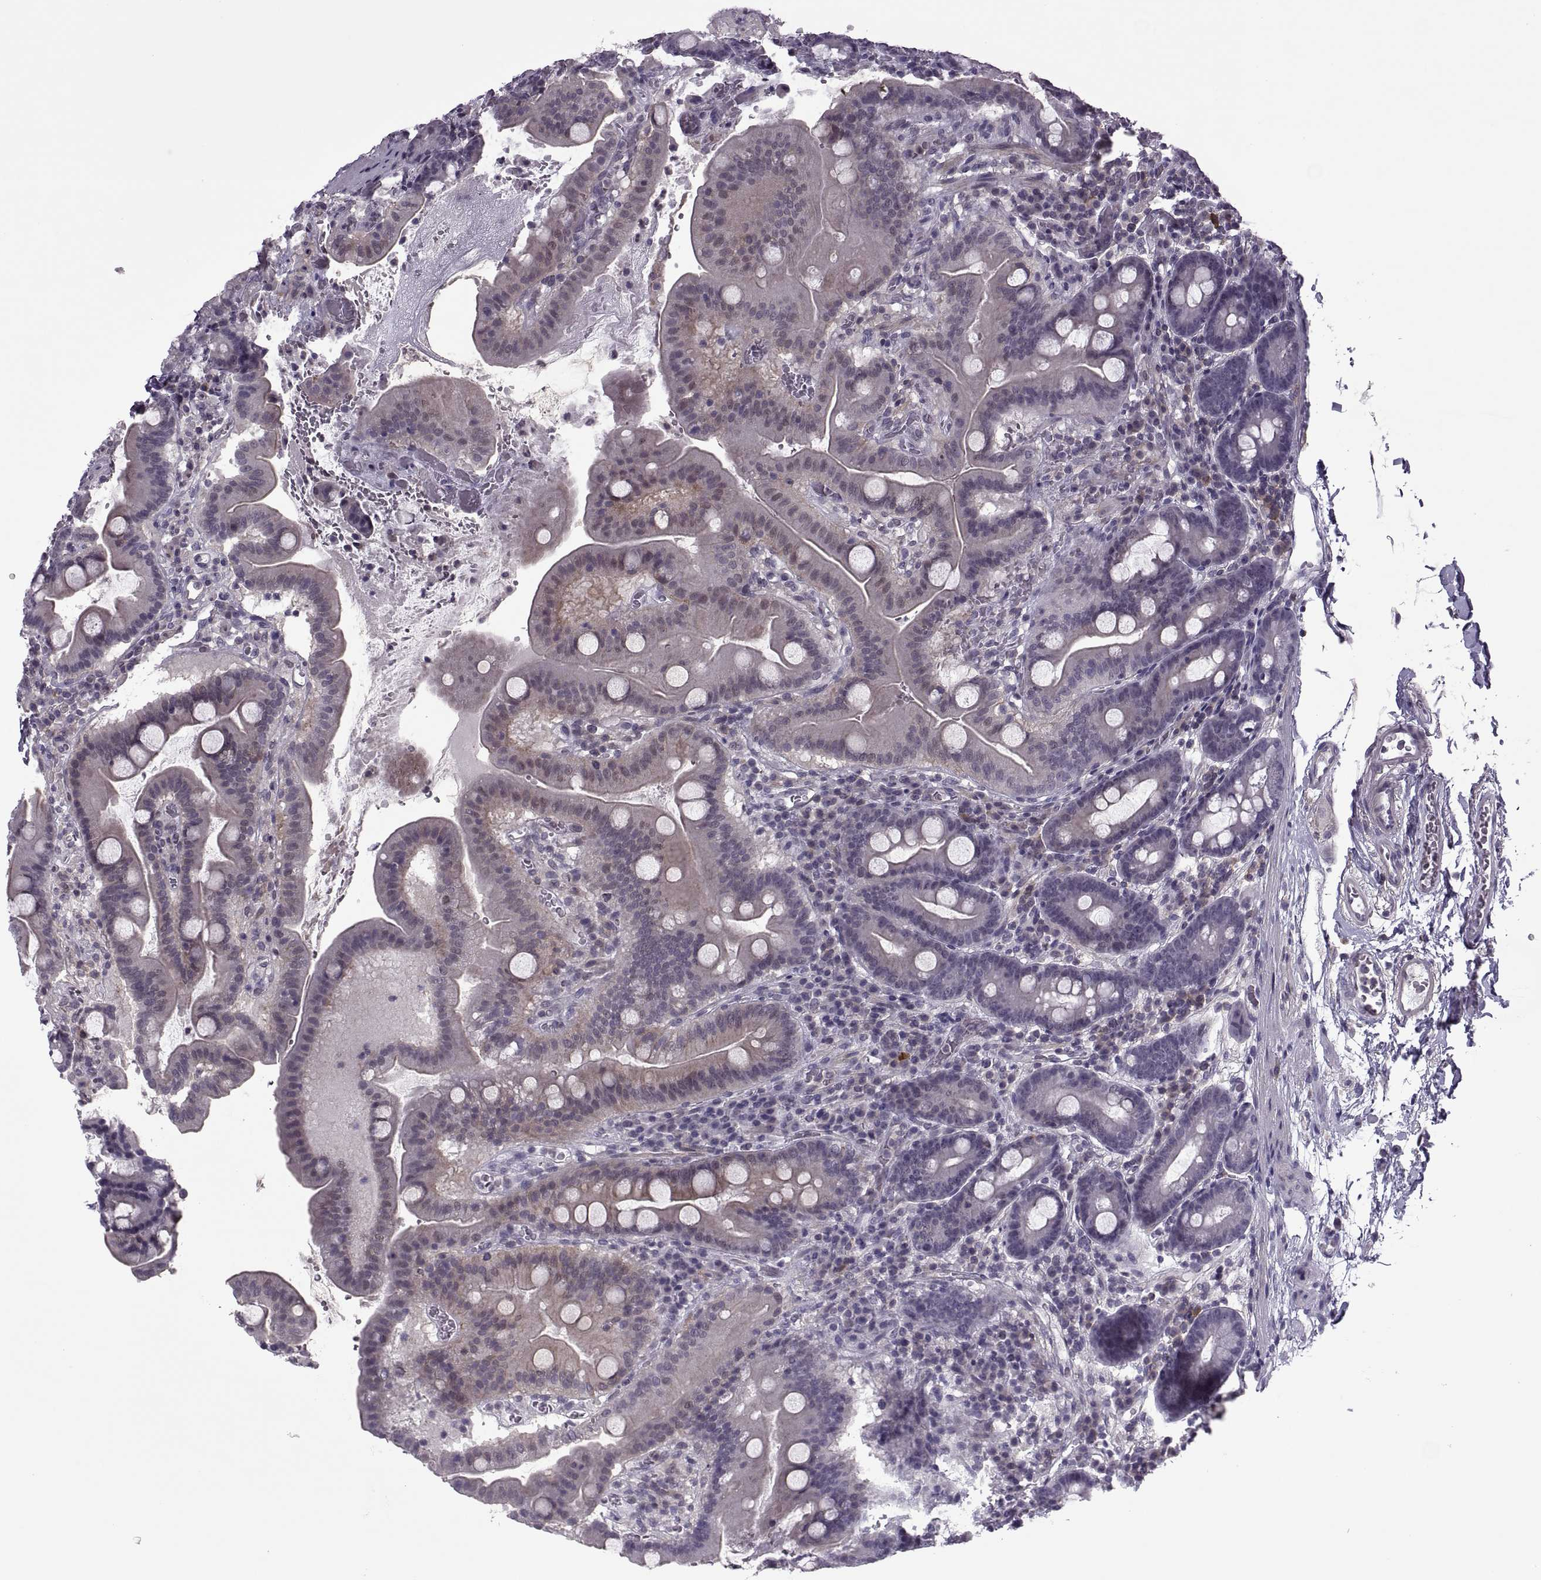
{"staining": {"intensity": "negative", "quantity": "none", "location": "none"}, "tissue": "duodenum", "cell_type": "Glandular cells", "image_type": "normal", "snomed": [{"axis": "morphology", "description": "Normal tissue, NOS"}, {"axis": "topography", "description": "Duodenum"}], "caption": "The photomicrograph exhibits no significant staining in glandular cells of duodenum. (DAB (3,3'-diaminobenzidine) immunohistochemistry (IHC) visualized using brightfield microscopy, high magnification).", "gene": "ODF3", "patient": {"sex": "male", "age": 59}}